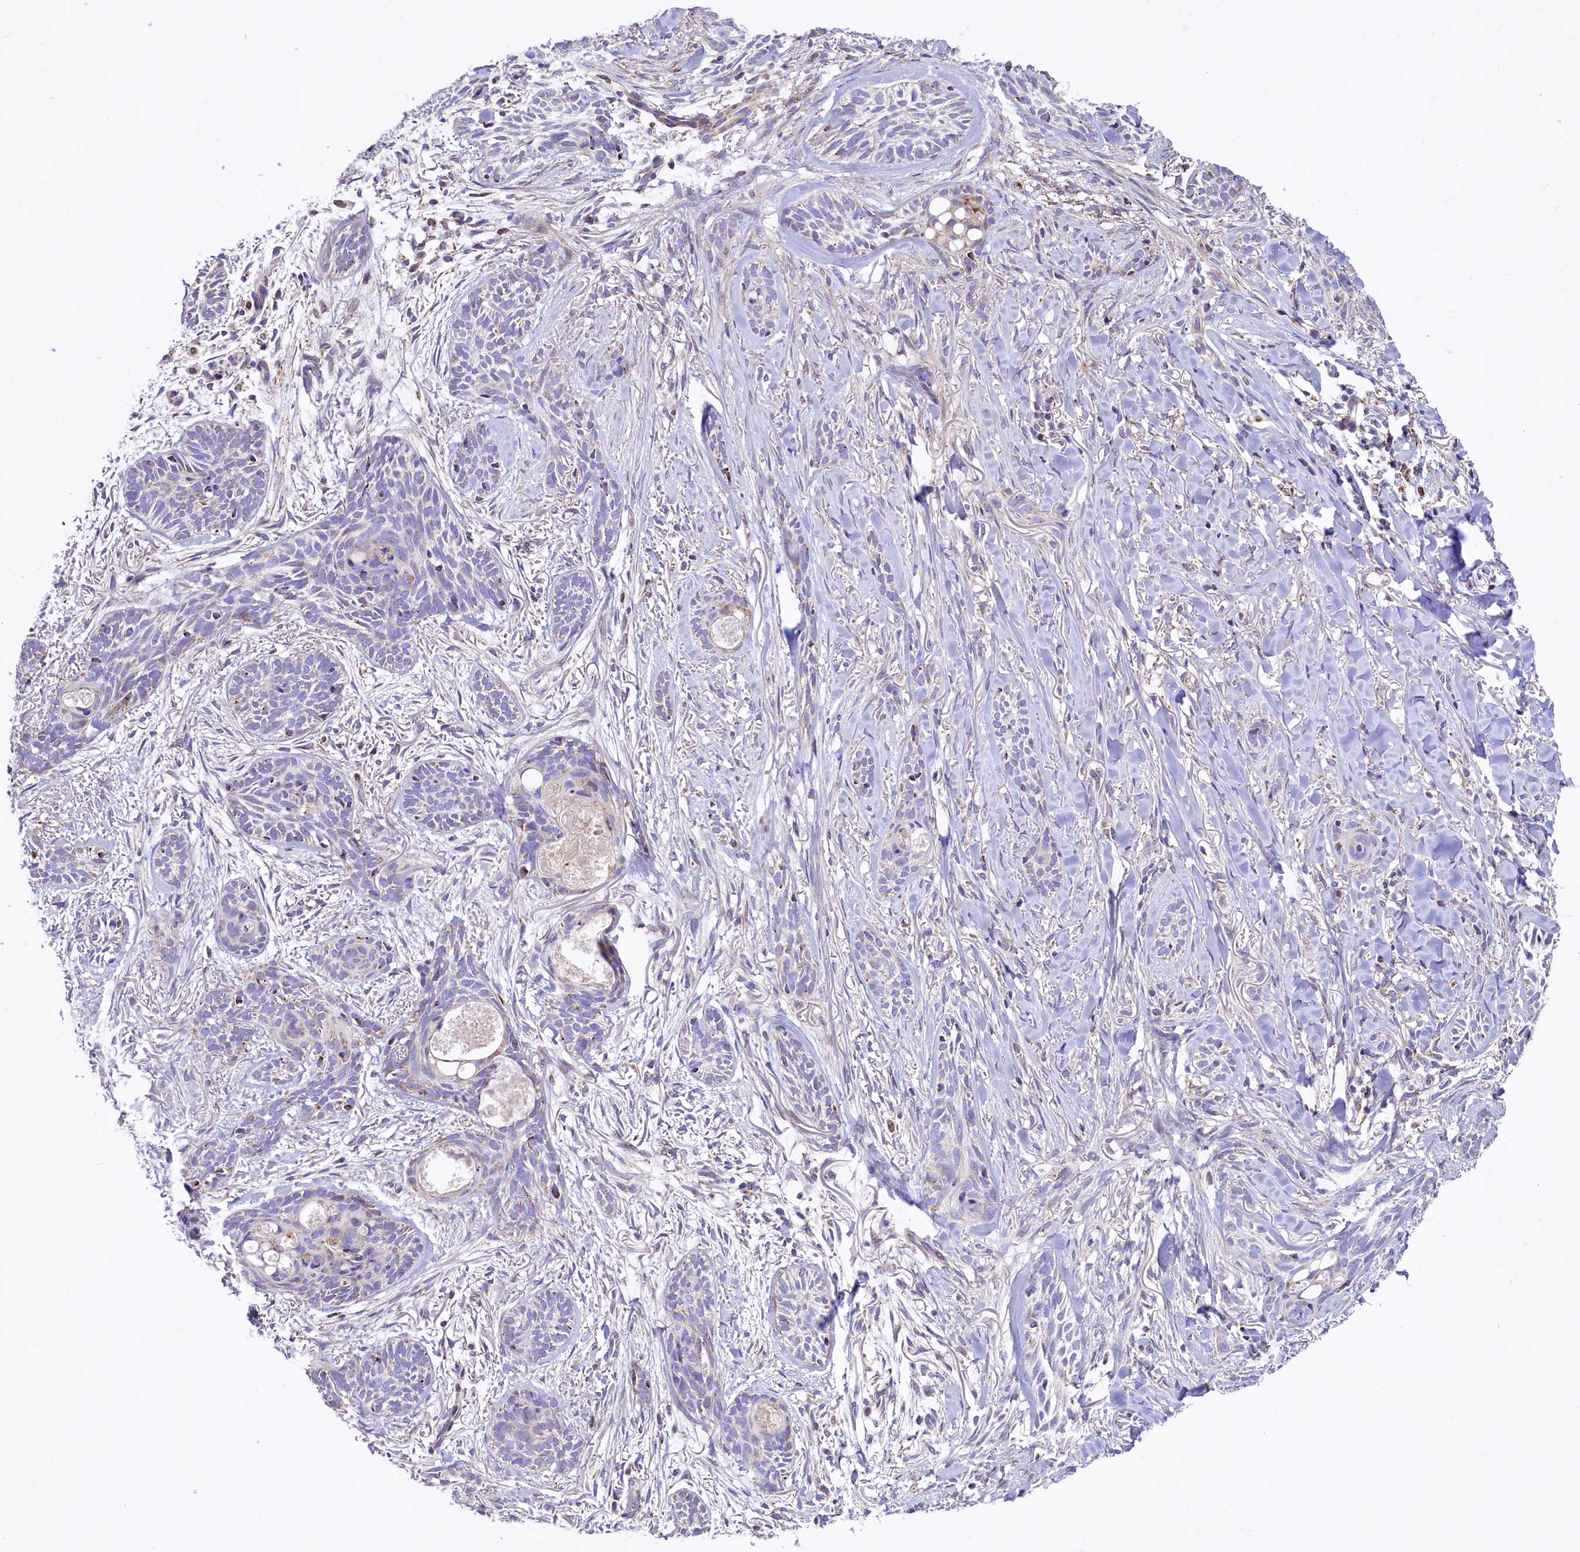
{"staining": {"intensity": "negative", "quantity": "none", "location": "none"}, "tissue": "skin cancer", "cell_type": "Tumor cells", "image_type": "cancer", "snomed": [{"axis": "morphology", "description": "Basal cell carcinoma"}, {"axis": "topography", "description": "Skin"}], "caption": "A histopathology image of human basal cell carcinoma (skin) is negative for staining in tumor cells.", "gene": "VWCE", "patient": {"sex": "female", "age": 59}}